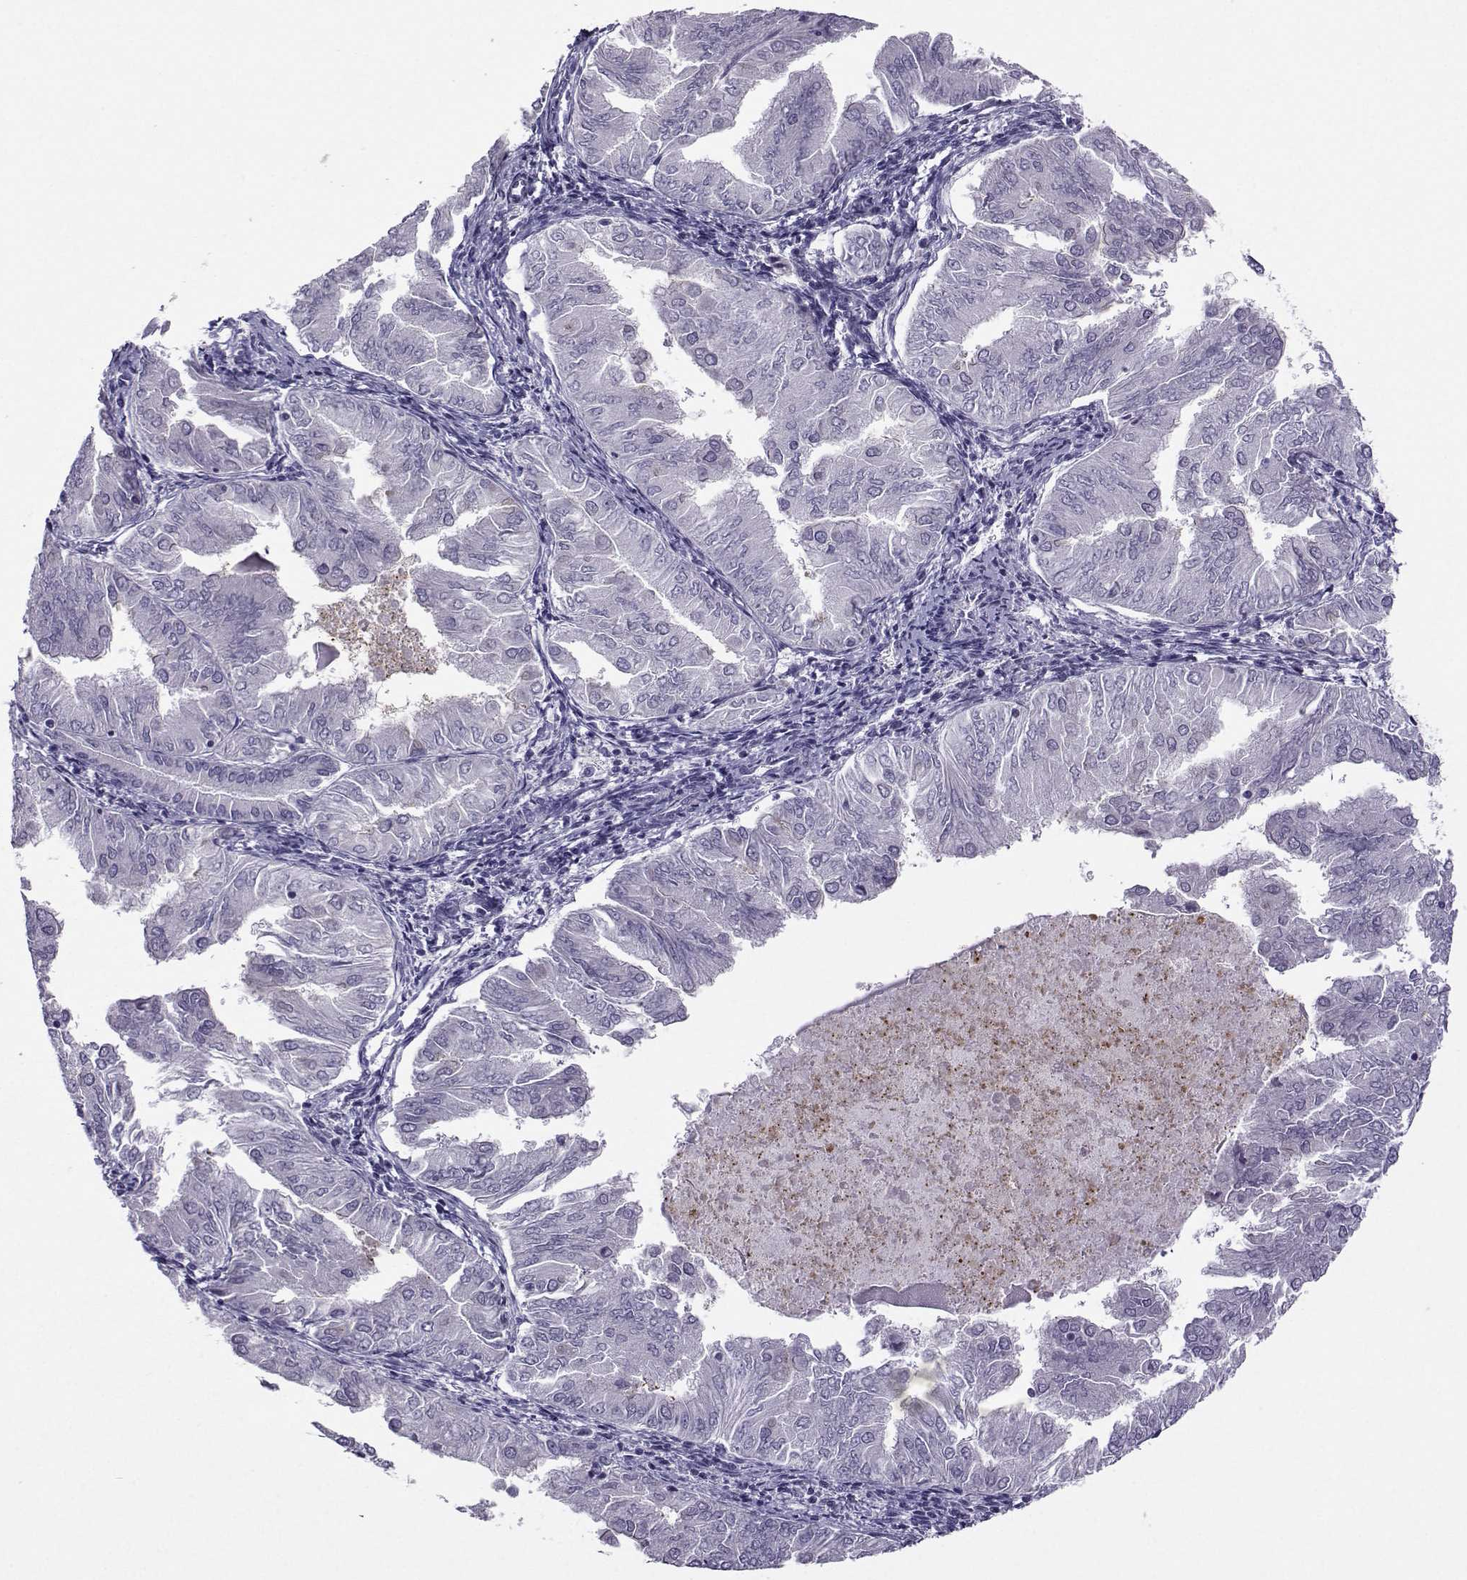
{"staining": {"intensity": "negative", "quantity": "none", "location": "none"}, "tissue": "endometrial cancer", "cell_type": "Tumor cells", "image_type": "cancer", "snomed": [{"axis": "morphology", "description": "Adenocarcinoma, NOS"}, {"axis": "topography", "description": "Endometrium"}], "caption": "Image shows no significant protein positivity in tumor cells of endometrial cancer.", "gene": "ARMC2", "patient": {"sex": "female", "age": 53}}